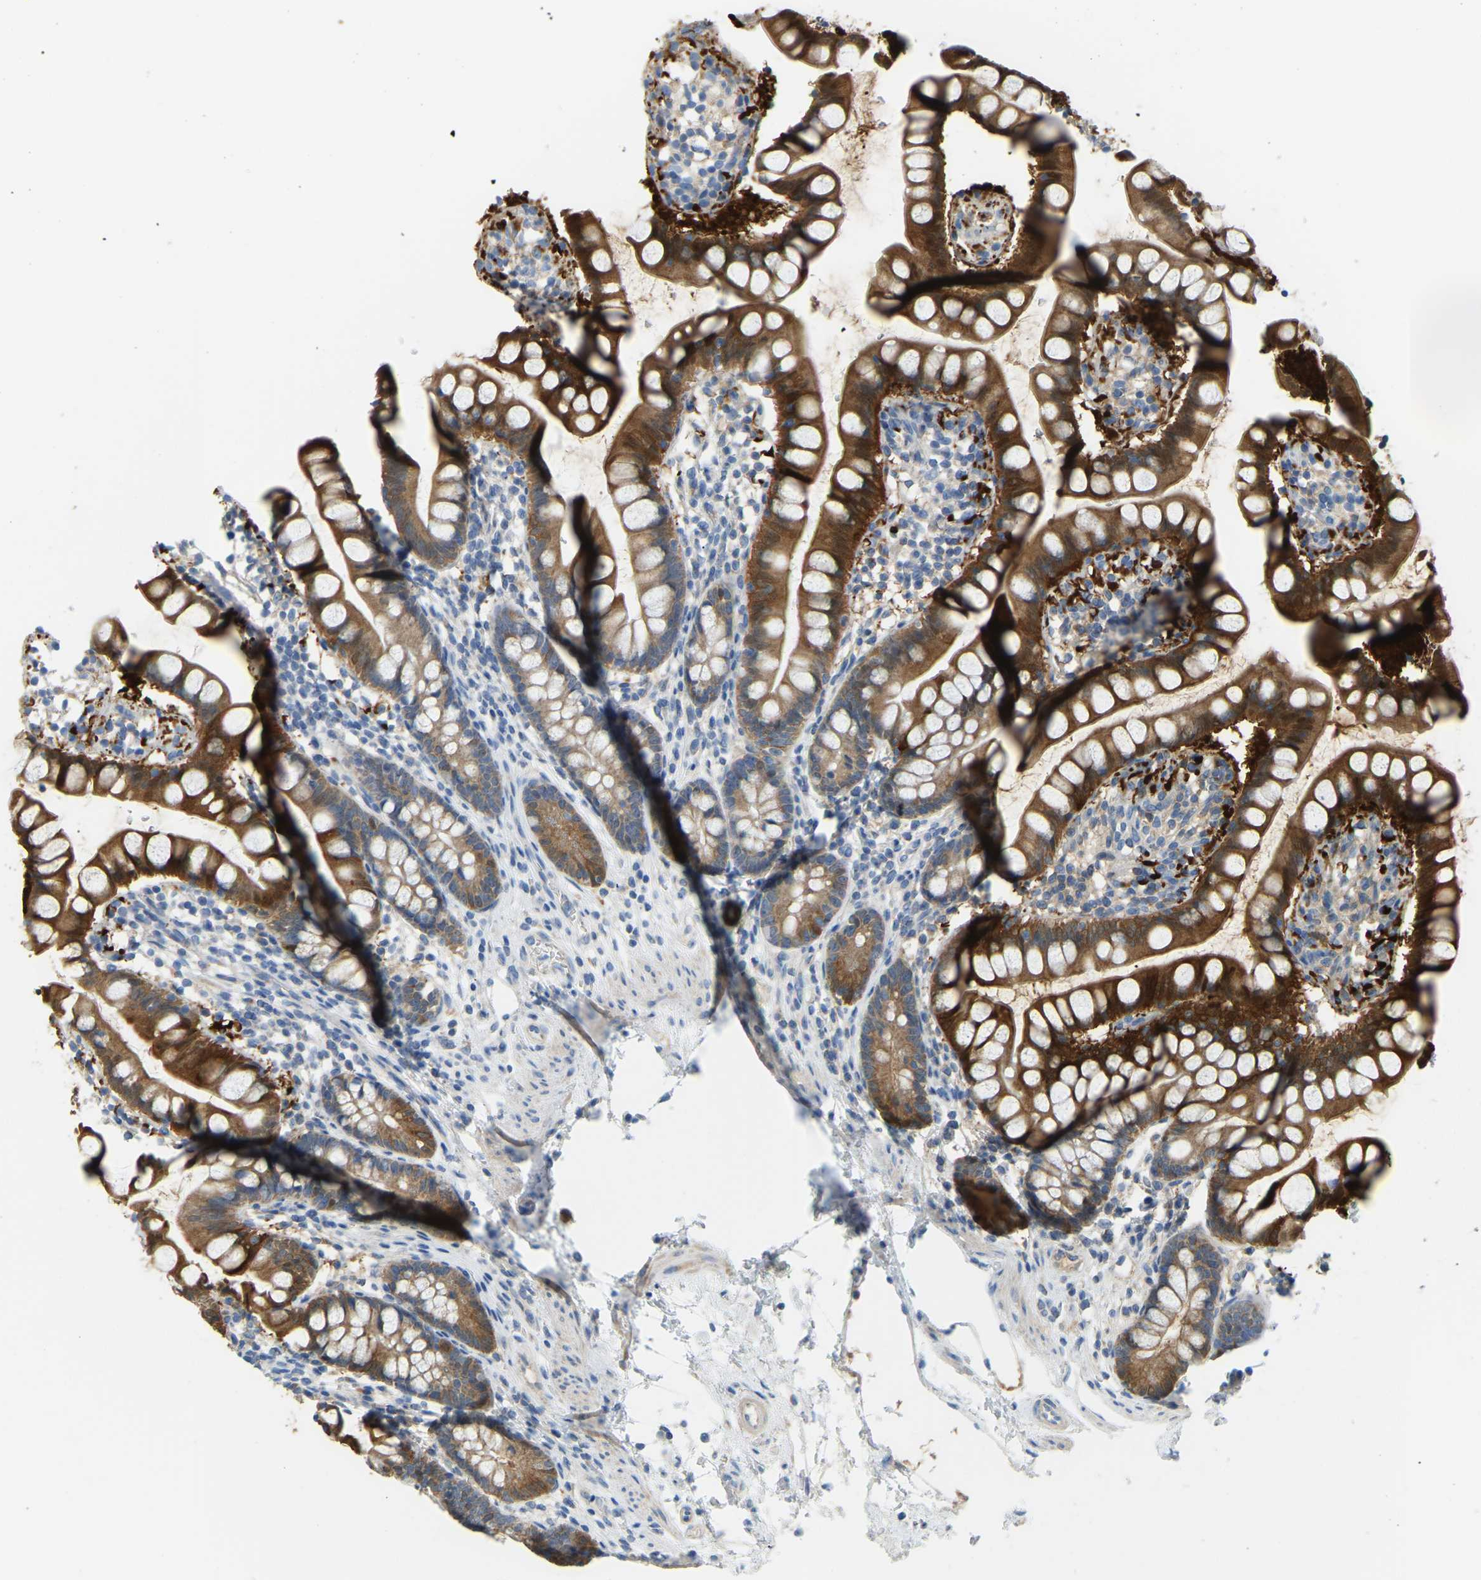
{"staining": {"intensity": "strong", "quantity": ">75%", "location": "cytoplasmic/membranous"}, "tissue": "small intestine", "cell_type": "Glandular cells", "image_type": "normal", "snomed": [{"axis": "morphology", "description": "Normal tissue, NOS"}, {"axis": "topography", "description": "Small intestine"}], "caption": "Small intestine stained with a protein marker demonstrates strong staining in glandular cells.", "gene": "GDA", "patient": {"sex": "female", "age": 84}}